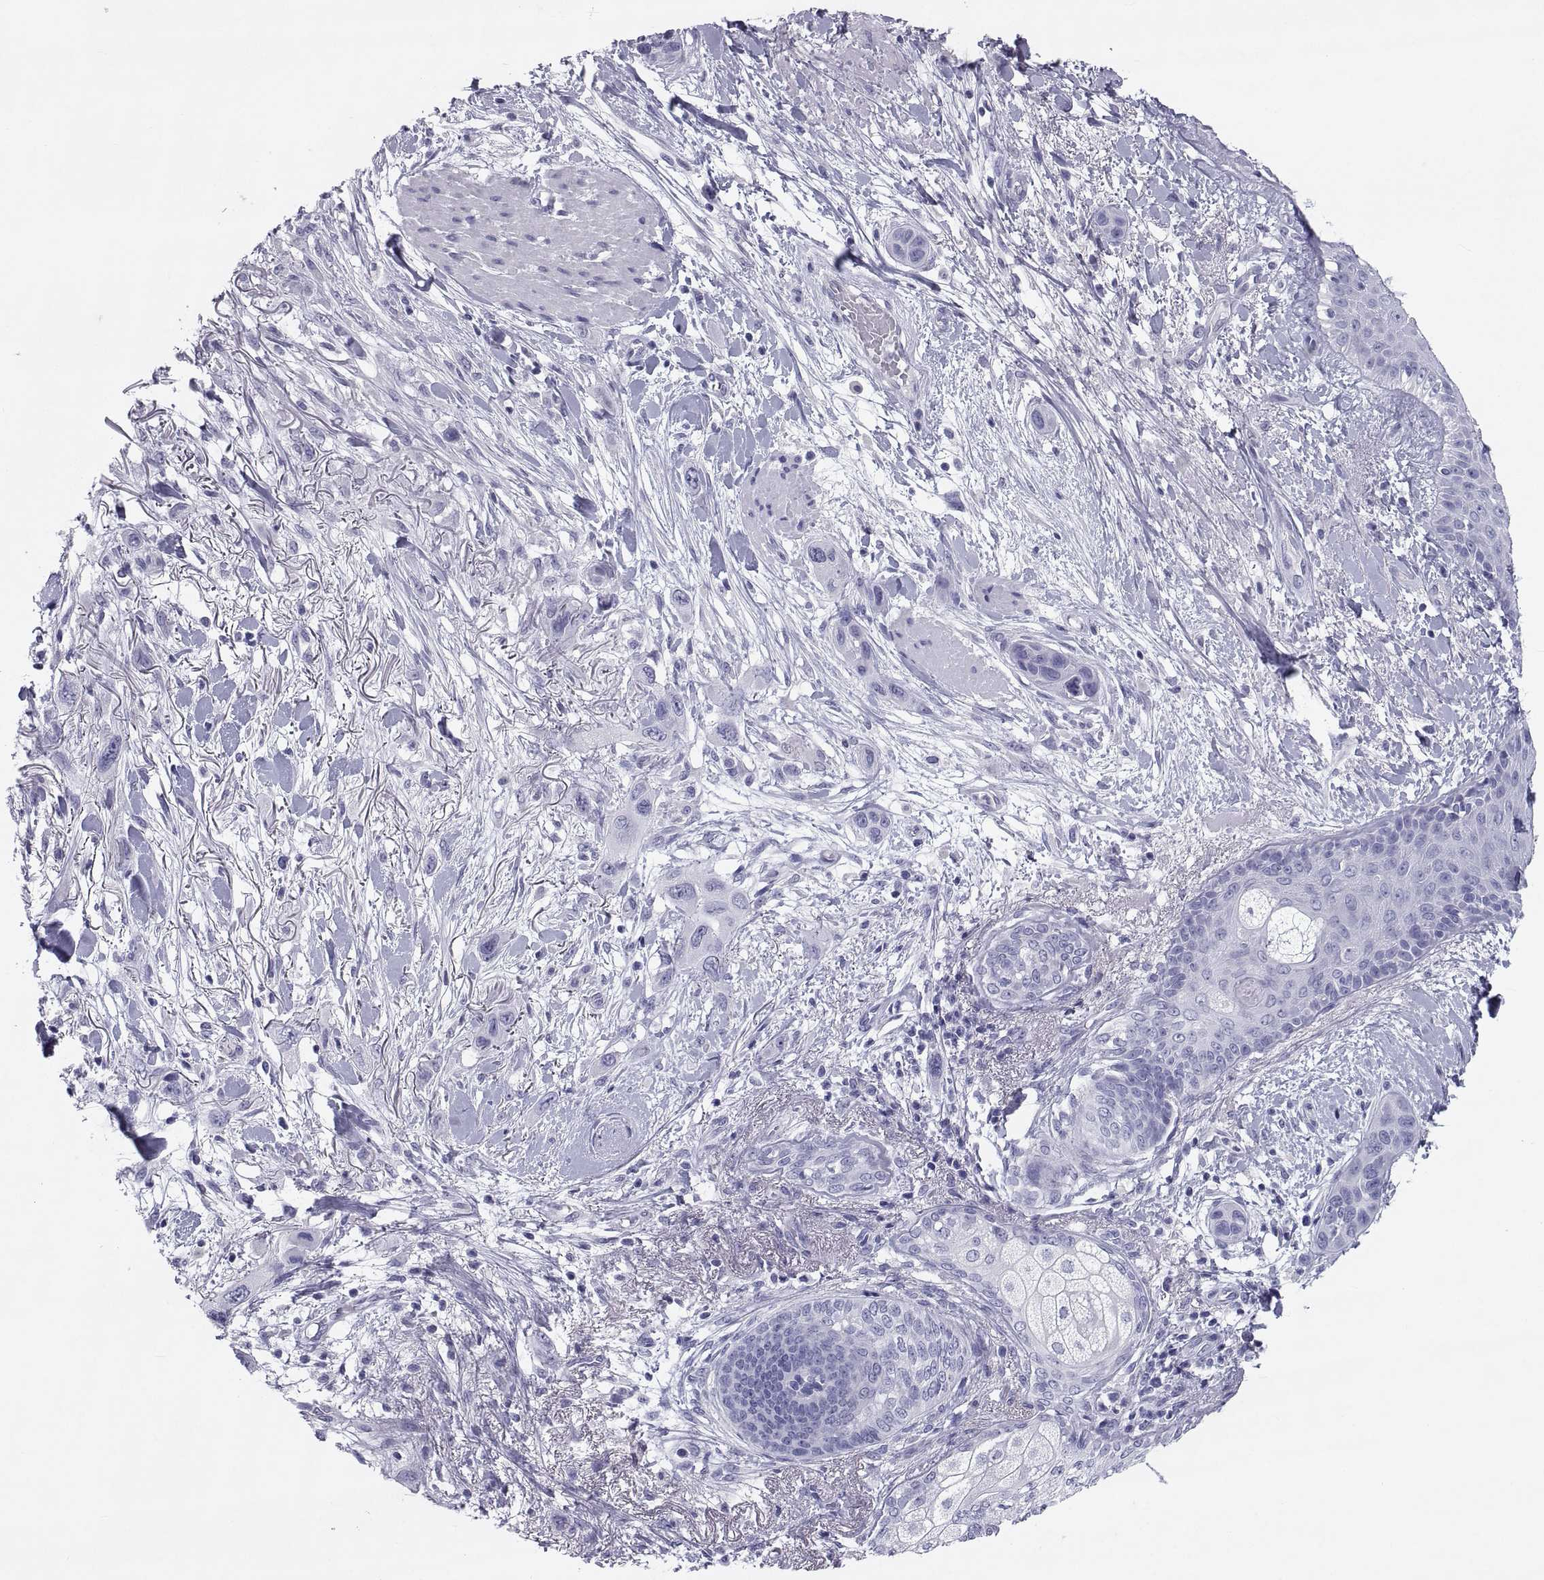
{"staining": {"intensity": "negative", "quantity": "none", "location": "none"}, "tissue": "skin cancer", "cell_type": "Tumor cells", "image_type": "cancer", "snomed": [{"axis": "morphology", "description": "Squamous cell carcinoma, NOS"}, {"axis": "topography", "description": "Skin"}], "caption": "Skin cancer was stained to show a protein in brown. There is no significant expression in tumor cells.", "gene": "PCSK1N", "patient": {"sex": "male", "age": 79}}